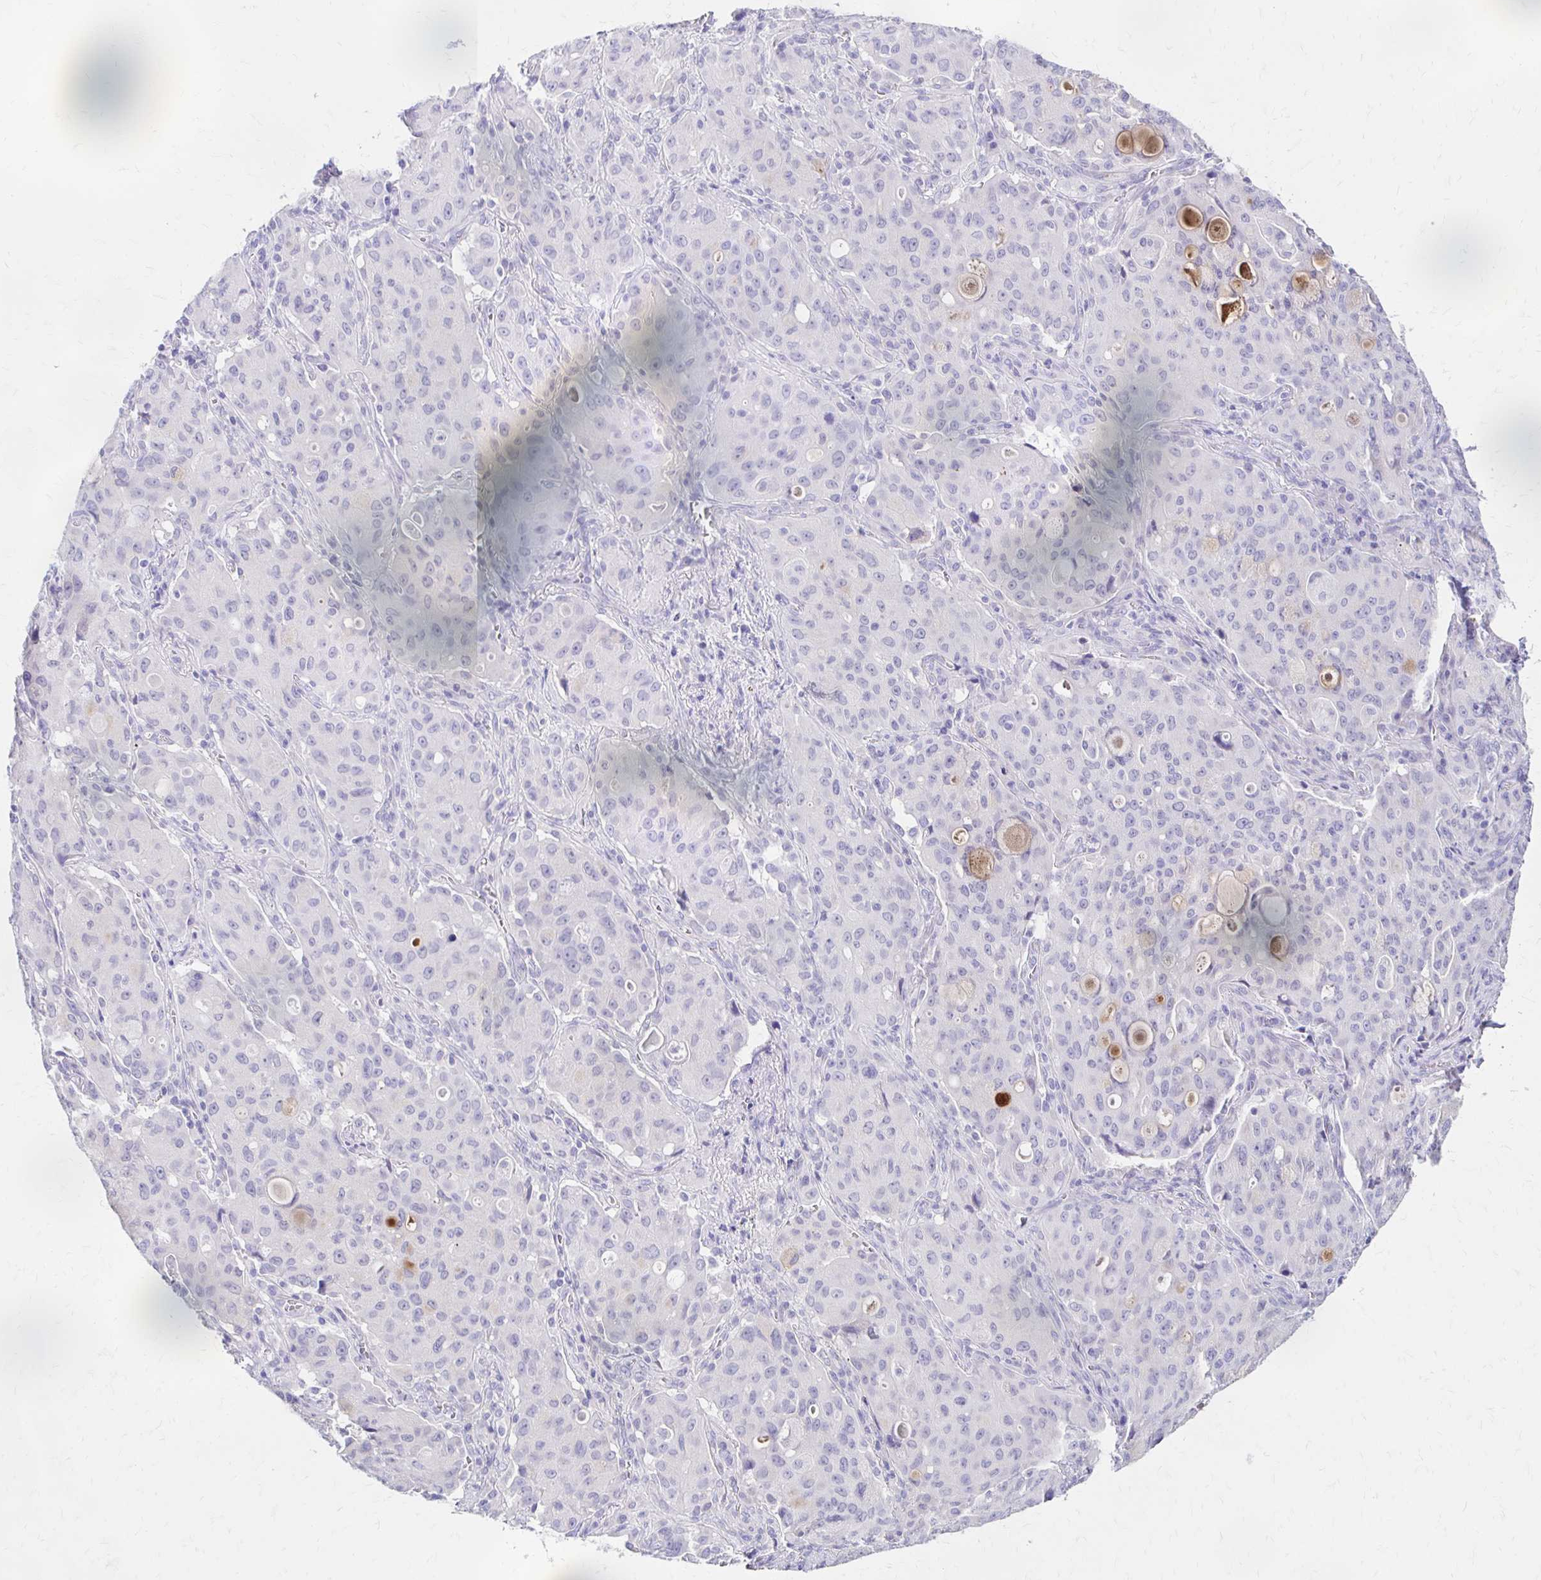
{"staining": {"intensity": "negative", "quantity": "none", "location": "none"}, "tissue": "lung cancer", "cell_type": "Tumor cells", "image_type": "cancer", "snomed": [{"axis": "morphology", "description": "Adenocarcinoma, NOS"}, {"axis": "topography", "description": "Lung"}], "caption": "Protein analysis of adenocarcinoma (lung) demonstrates no significant expression in tumor cells.", "gene": "AZGP1", "patient": {"sex": "female", "age": 44}}